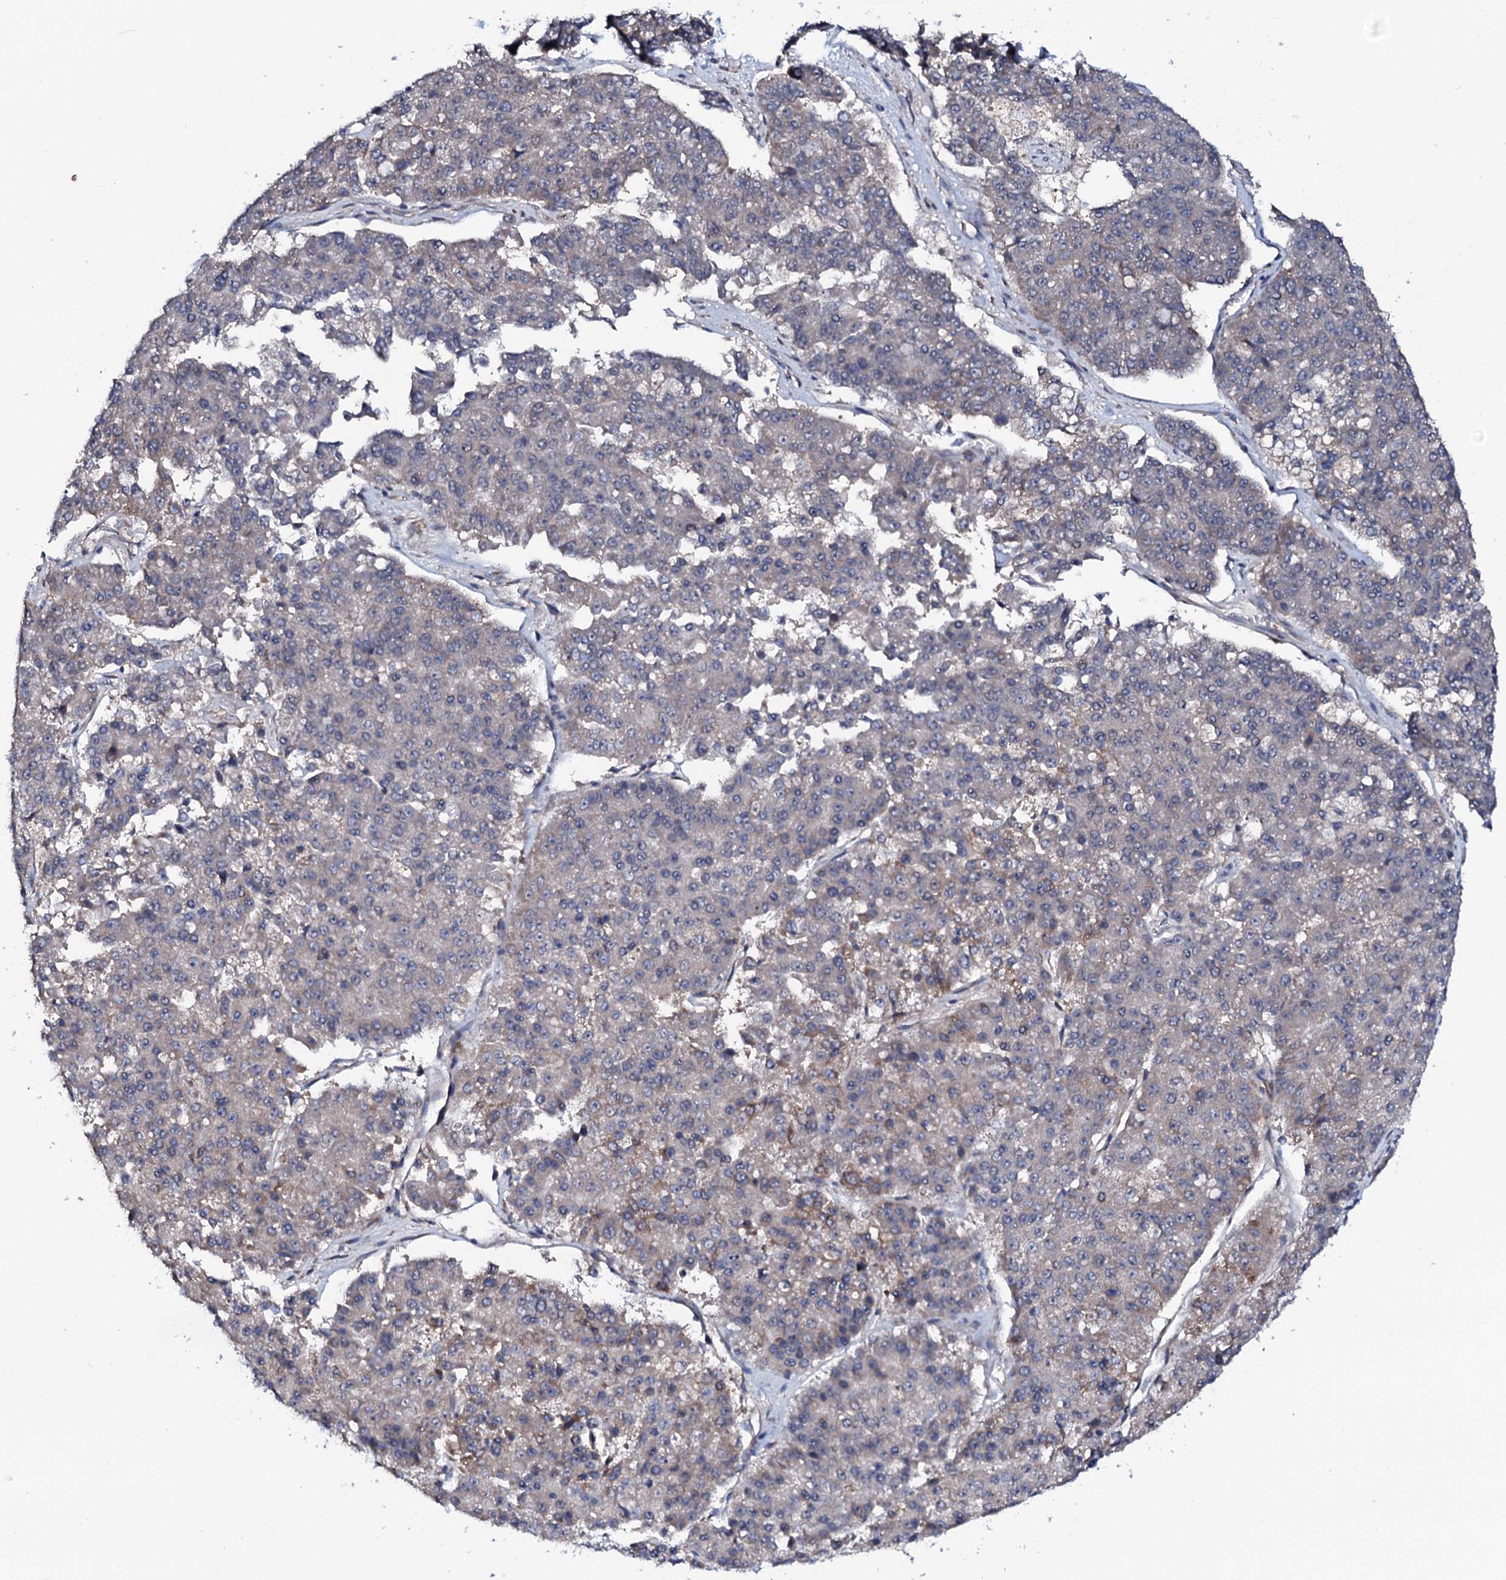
{"staining": {"intensity": "weak", "quantity": "<25%", "location": "cytoplasmic/membranous"}, "tissue": "pancreatic cancer", "cell_type": "Tumor cells", "image_type": "cancer", "snomed": [{"axis": "morphology", "description": "Adenocarcinoma, NOS"}, {"axis": "topography", "description": "Pancreas"}], "caption": "Immunohistochemistry of adenocarcinoma (pancreatic) exhibits no staining in tumor cells. (DAB immunohistochemistry with hematoxylin counter stain).", "gene": "PPP1R3D", "patient": {"sex": "male", "age": 50}}